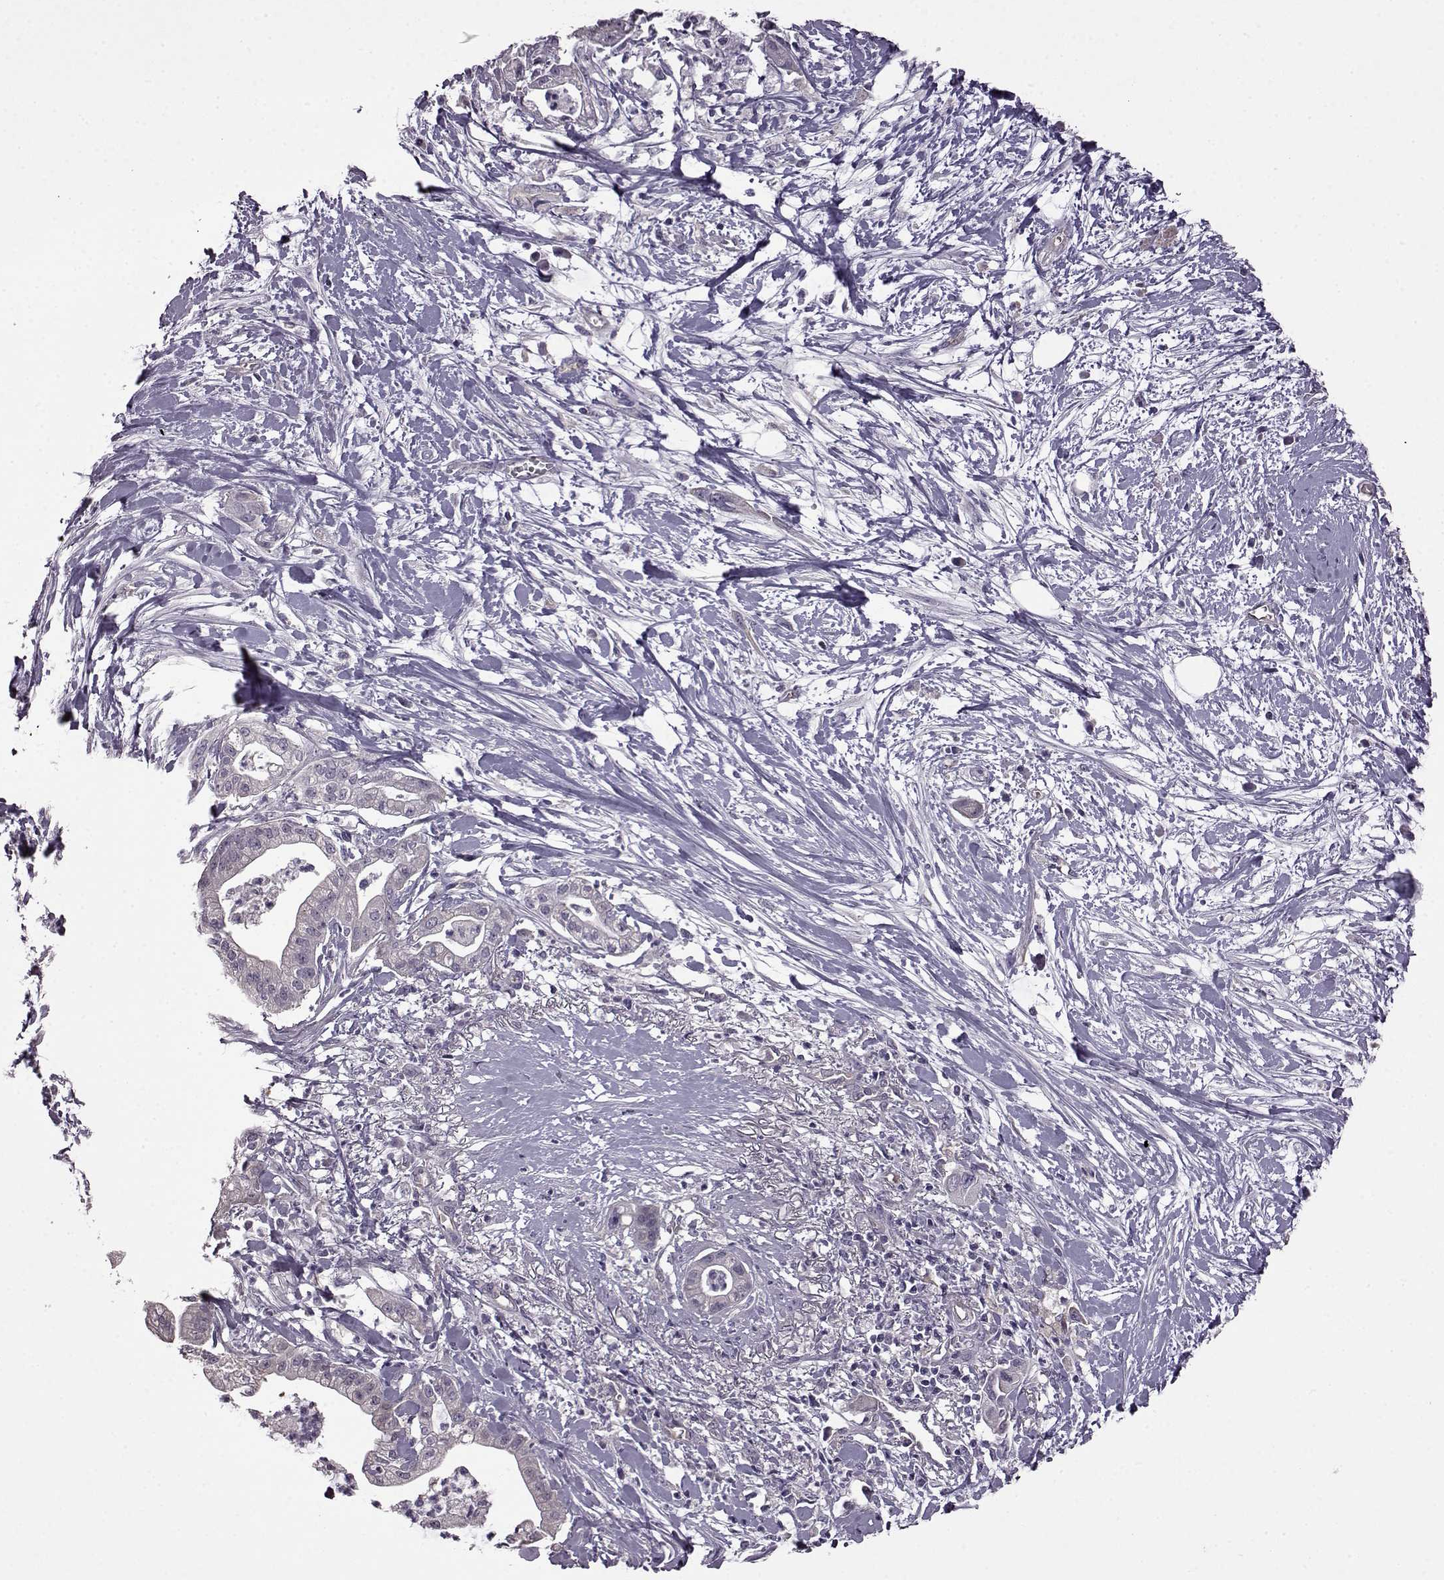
{"staining": {"intensity": "negative", "quantity": "none", "location": "none"}, "tissue": "pancreatic cancer", "cell_type": "Tumor cells", "image_type": "cancer", "snomed": [{"axis": "morphology", "description": "Normal tissue, NOS"}, {"axis": "morphology", "description": "Adenocarcinoma, NOS"}, {"axis": "topography", "description": "Lymph node"}, {"axis": "topography", "description": "Pancreas"}], "caption": "Immunohistochemistry (IHC) of pancreatic adenocarcinoma displays no positivity in tumor cells.", "gene": "EDDM3B", "patient": {"sex": "female", "age": 58}}